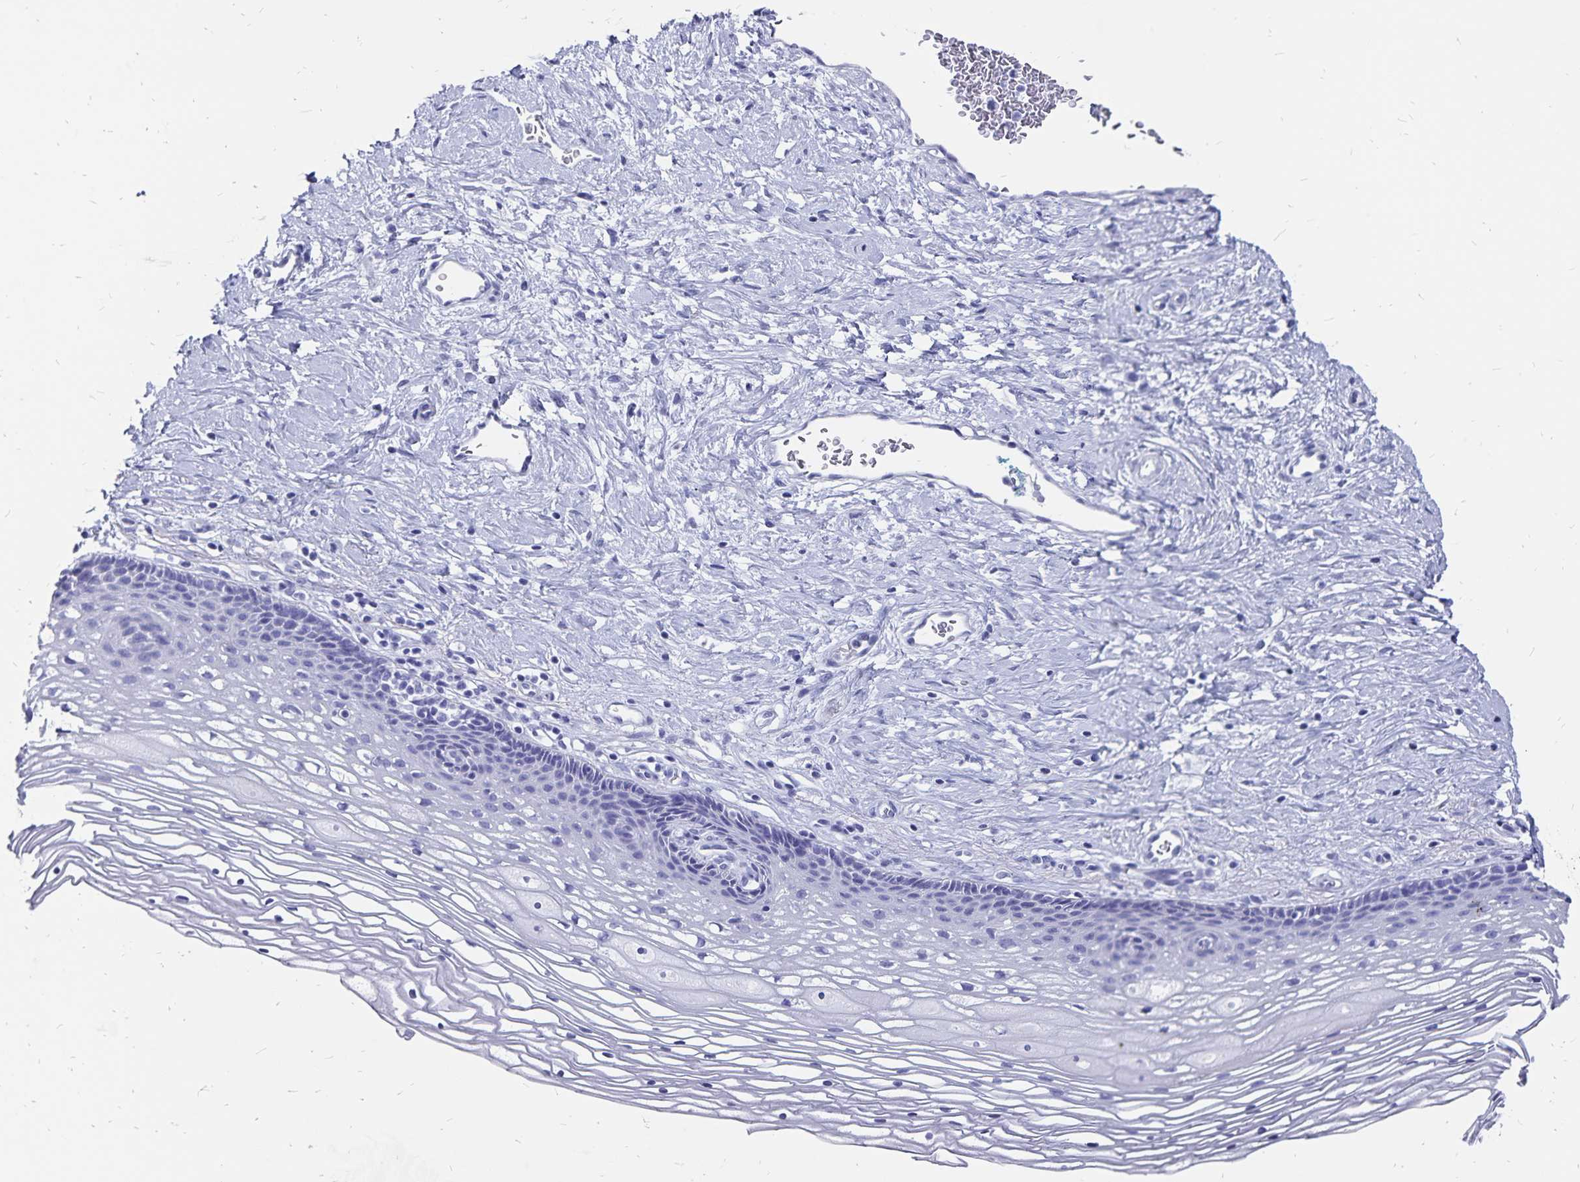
{"staining": {"intensity": "negative", "quantity": "none", "location": "none"}, "tissue": "cervix", "cell_type": "Glandular cells", "image_type": "normal", "snomed": [{"axis": "morphology", "description": "Normal tissue, NOS"}, {"axis": "topography", "description": "Cervix"}], "caption": "There is no significant staining in glandular cells of cervix.", "gene": "ADH1A", "patient": {"sex": "female", "age": 34}}